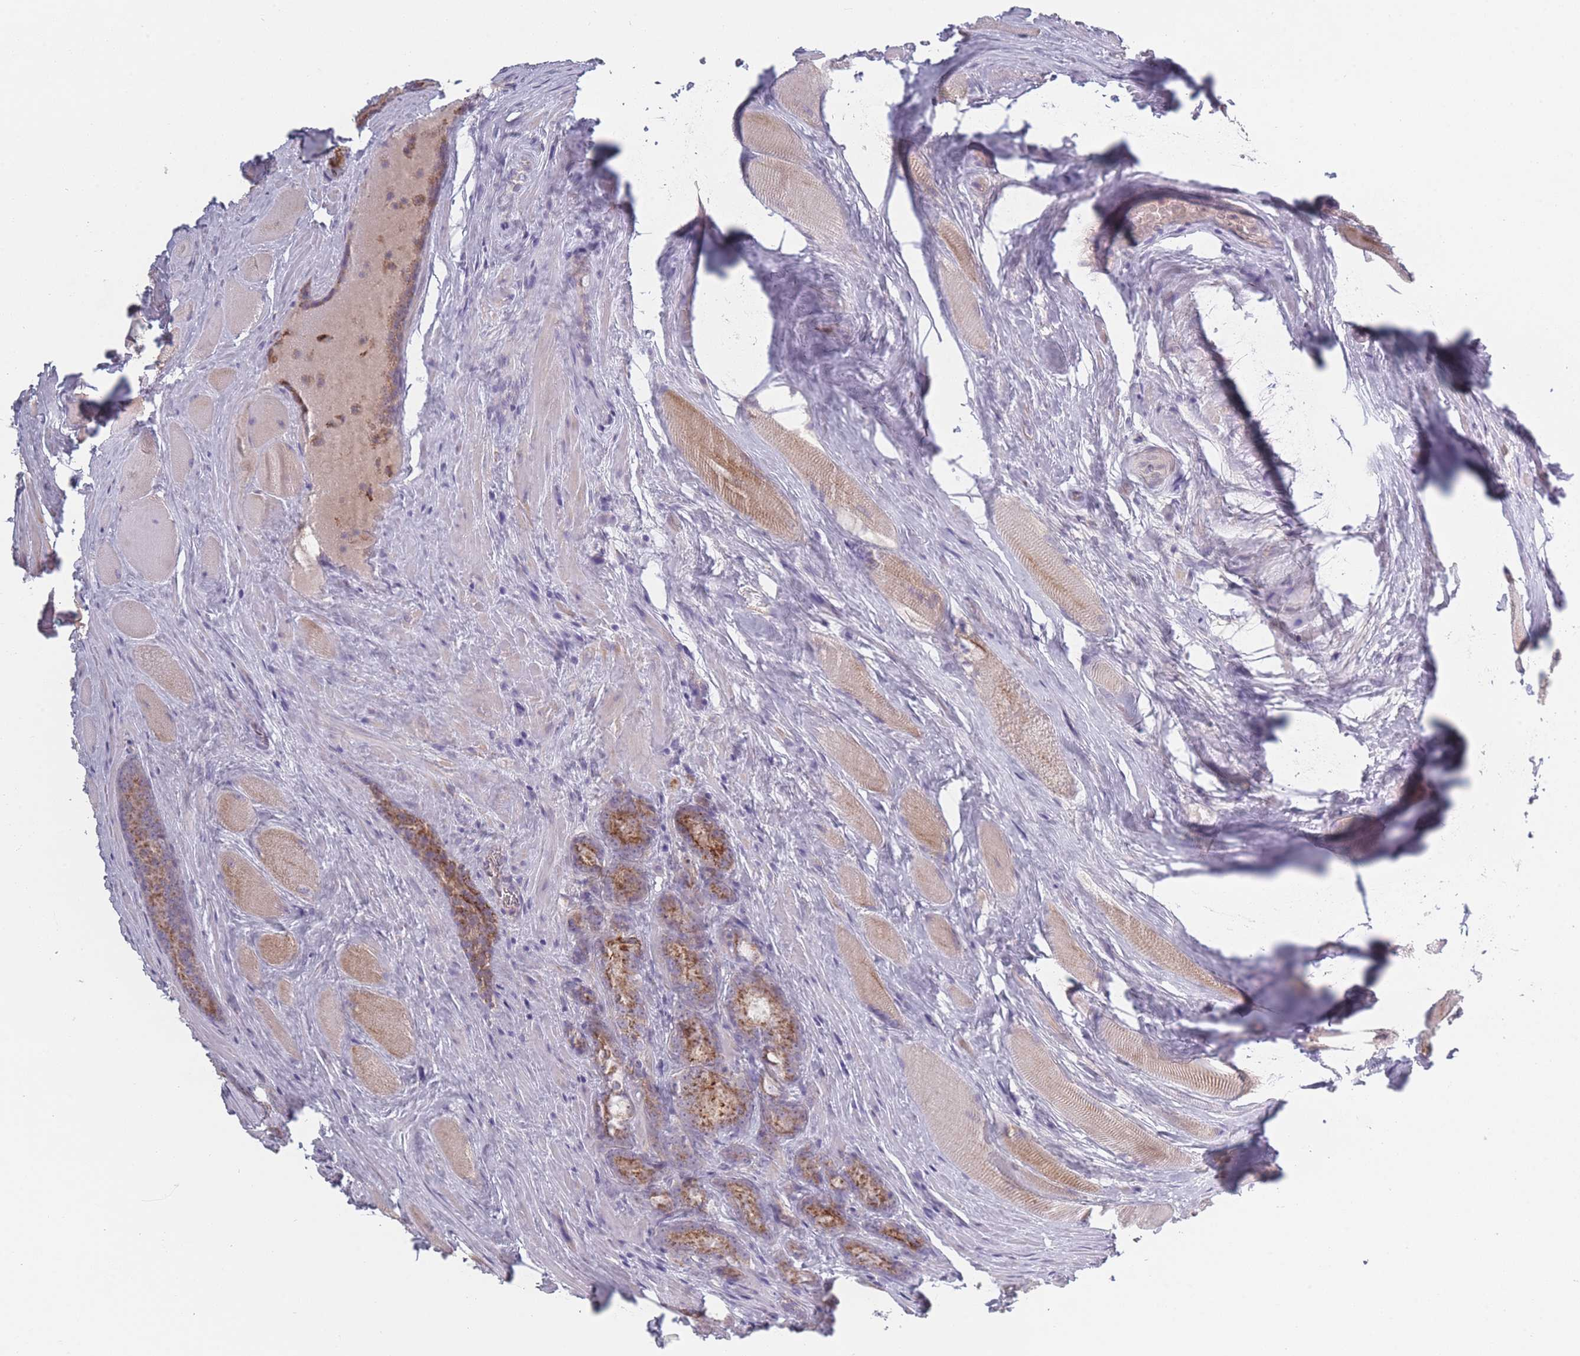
{"staining": {"intensity": "moderate", "quantity": ">75%", "location": "cytoplasmic/membranous"}, "tissue": "prostate cancer", "cell_type": "Tumor cells", "image_type": "cancer", "snomed": [{"axis": "morphology", "description": "Adenocarcinoma, Low grade"}, {"axis": "topography", "description": "Prostate"}], "caption": "Brown immunohistochemical staining in prostate adenocarcinoma (low-grade) shows moderate cytoplasmic/membranous staining in about >75% of tumor cells.", "gene": "PEX11B", "patient": {"sex": "male", "age": 68}}